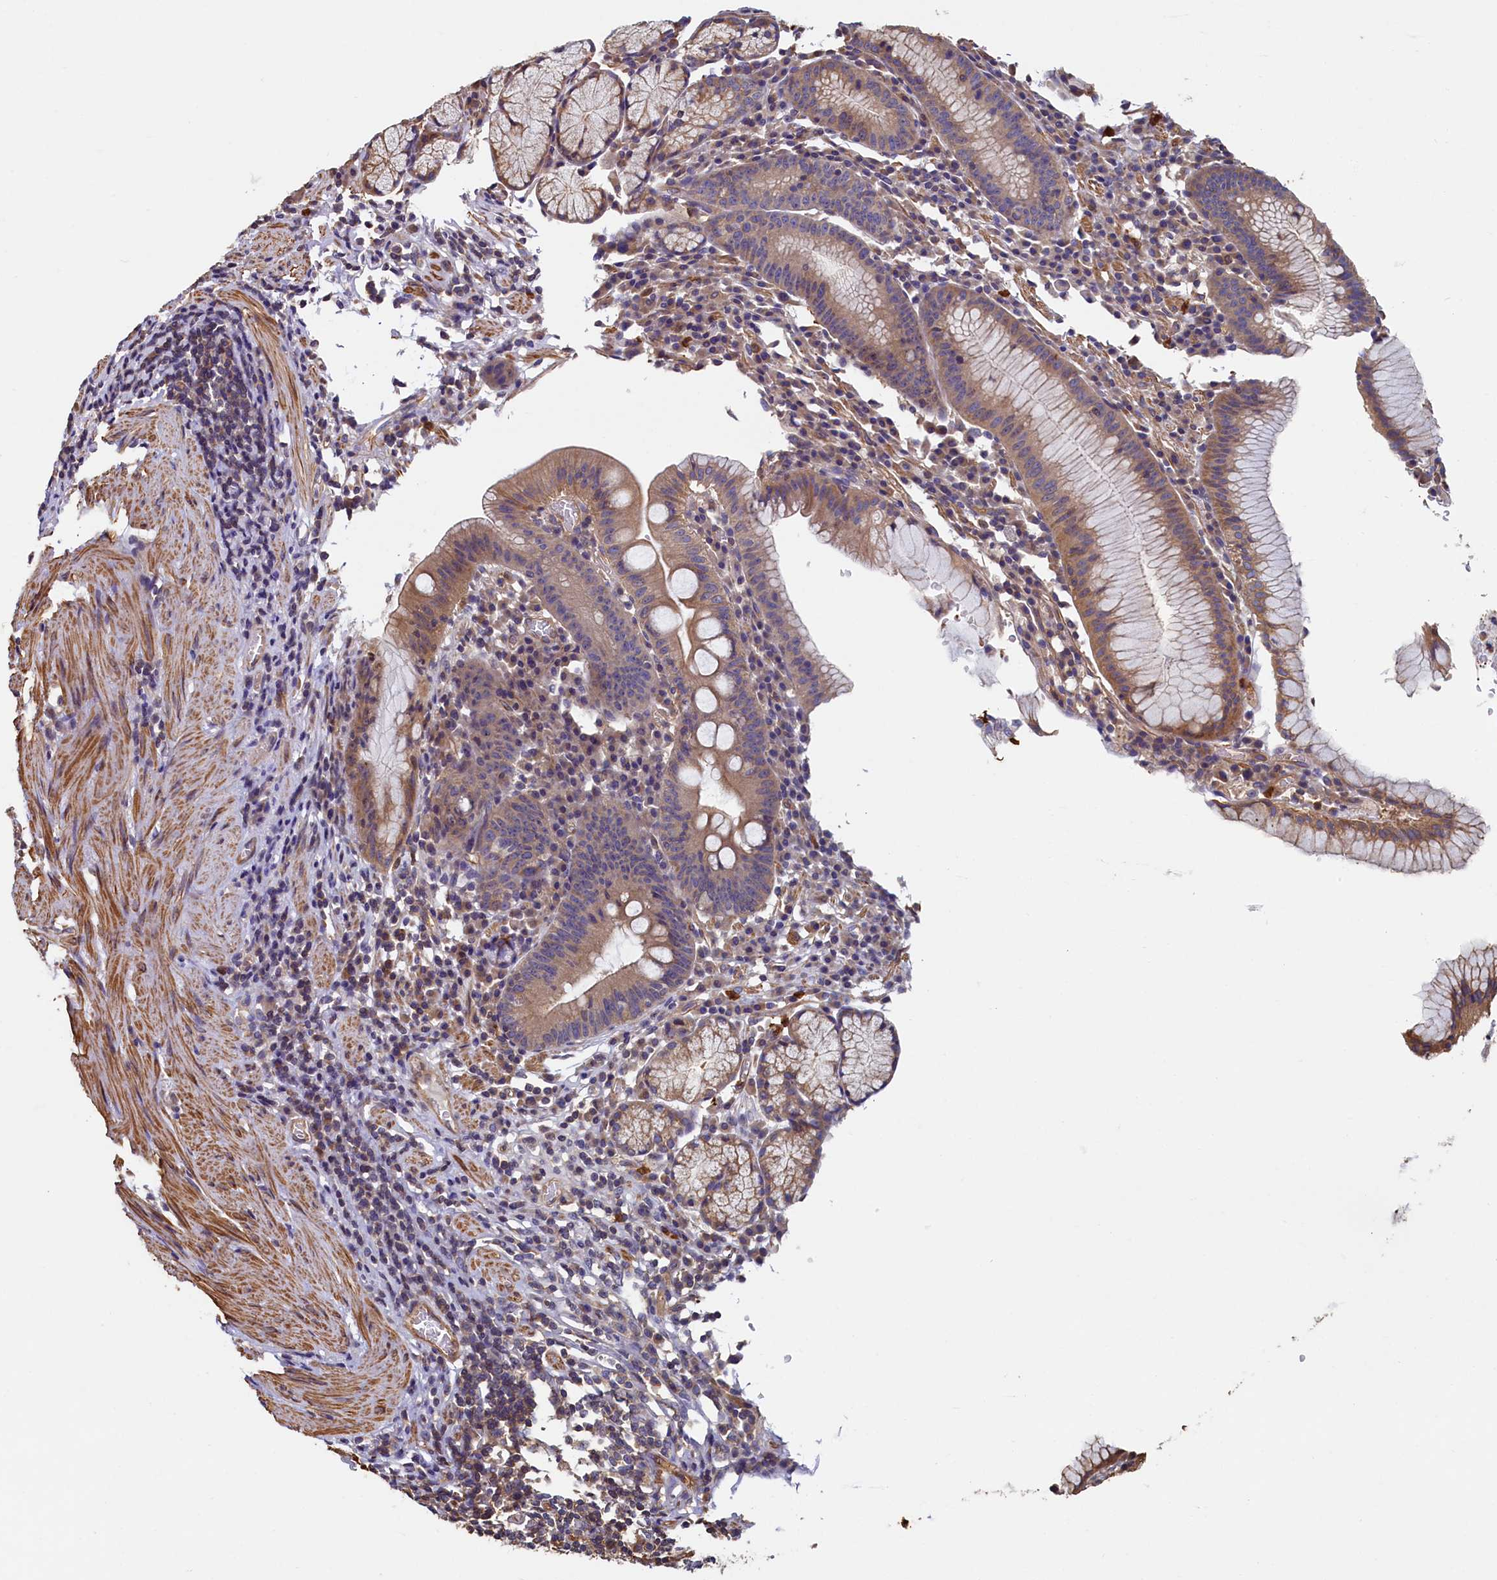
{"staining": {"intensity": "moderate", "quantity": "25%-75%", "location": "cytoplasmic/membranous"}, "tissue": "stomach", "cell_type": "Glandular cells", "image_type": "normal", "snomed": [{"axis": "morphology", "description": "Normal tissue, NOS"}, {"axis": "topography", "description": "Stomach"}], "caption": "An immunohistochemistry (IHC) micrograph of benign tissue is shown. Protein staining in brown highlights moderate cytoplasmic/membranous positivity in stomach within glandular cells.", "gene": "CCDC102B", "patient": {"sex": "male", "age": 55}}